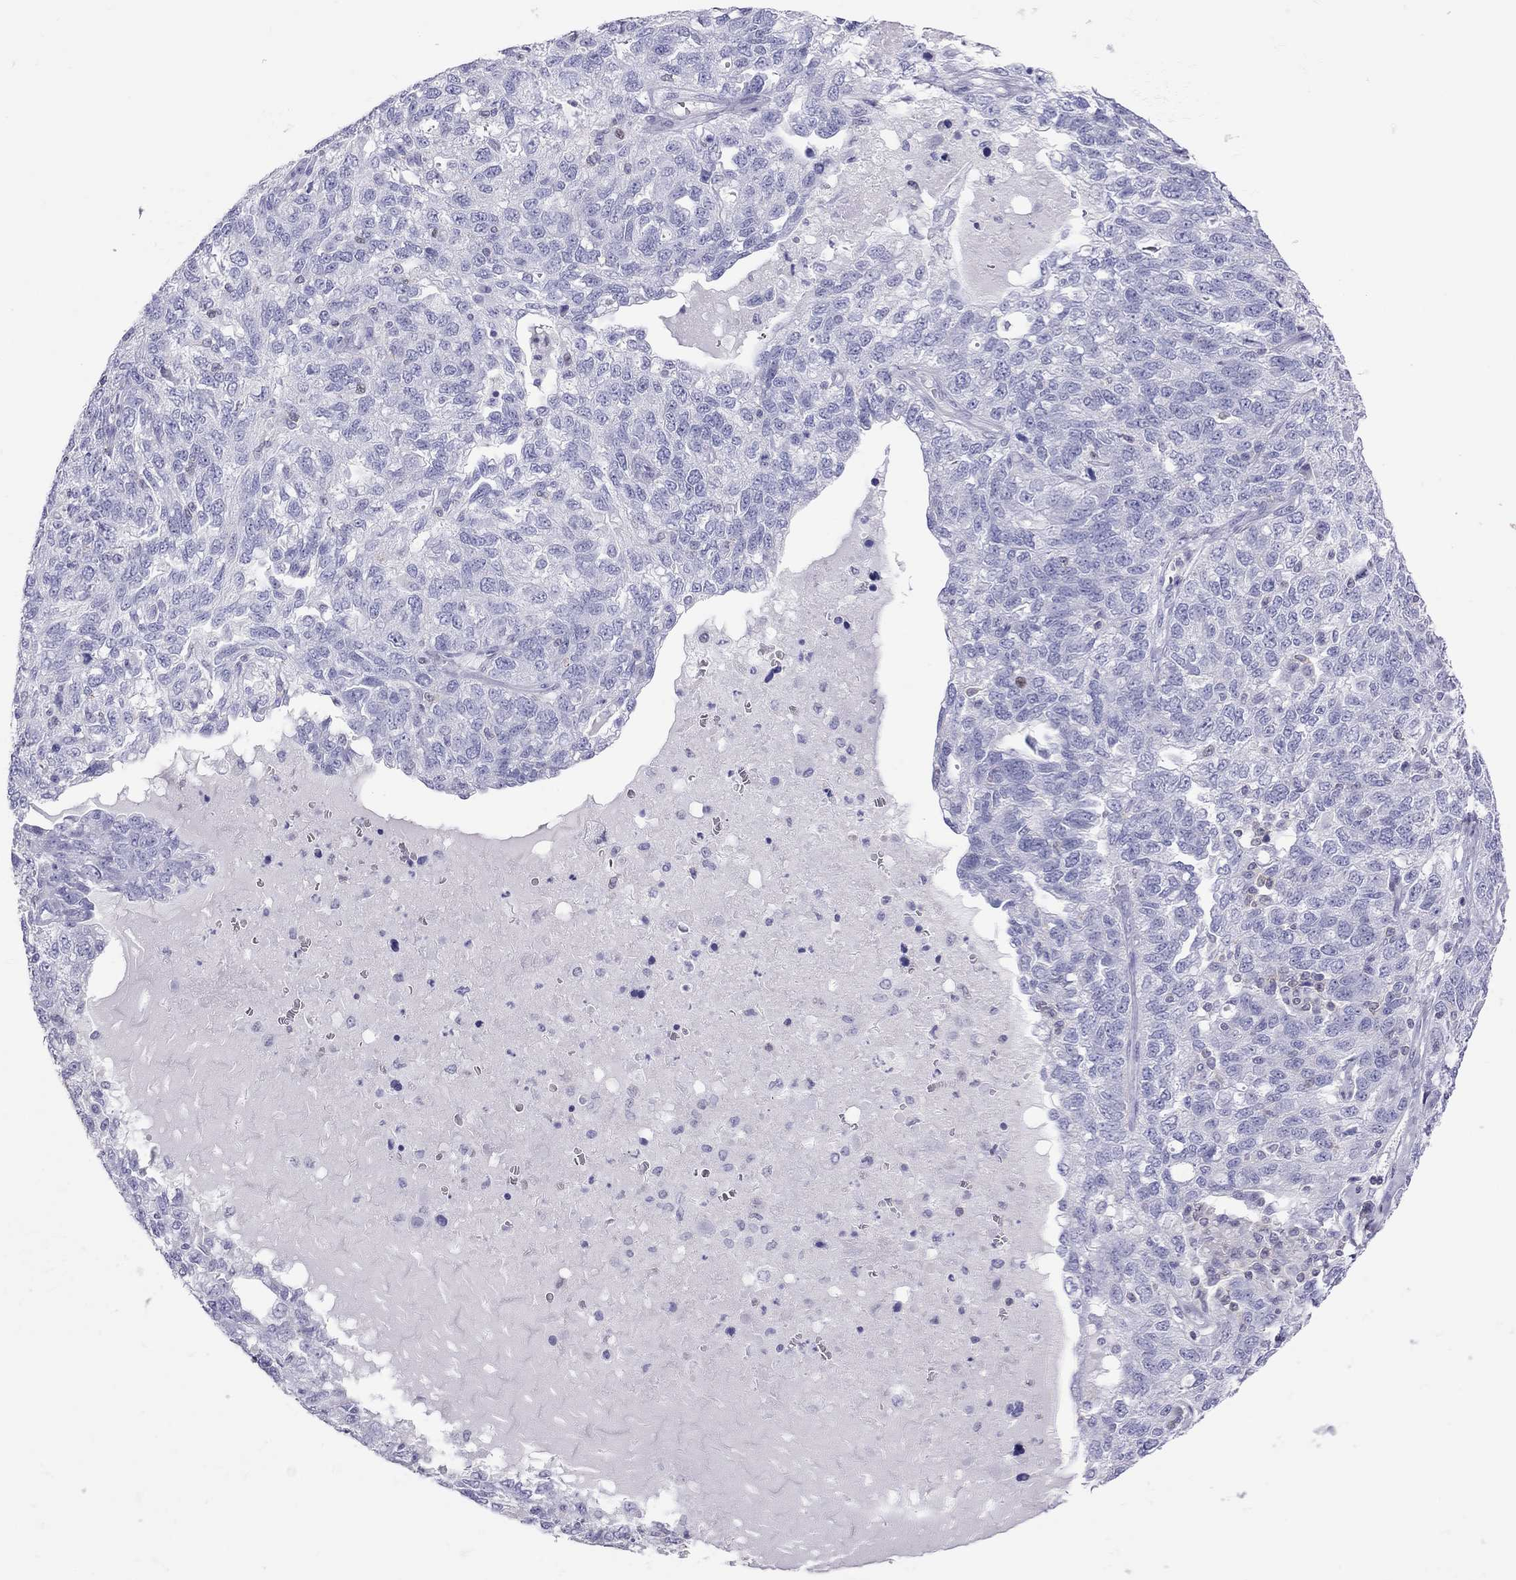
{"staining": {"intensity": "negative", "quantity": "none", "location": "none"}, "tissue": "ovarian cancer", "cell_type": "Tumor cells", "image_type": "cancer", "snomed": [{"axis": "morphology", "description": "Cystadenocarcinoma, serous, NOS"}, {"axis": "topography", "description": "Ovary"}], "caption": "High magnification brightfield microscopy of serous cystadenocarcinoma (ovarian) stained with DAB (brown) and counterstained with hematoxylin (blue): tumor cells show no significant expression.", "gene": "STAG3", "patient": {"sex": "female", "age": 71}}